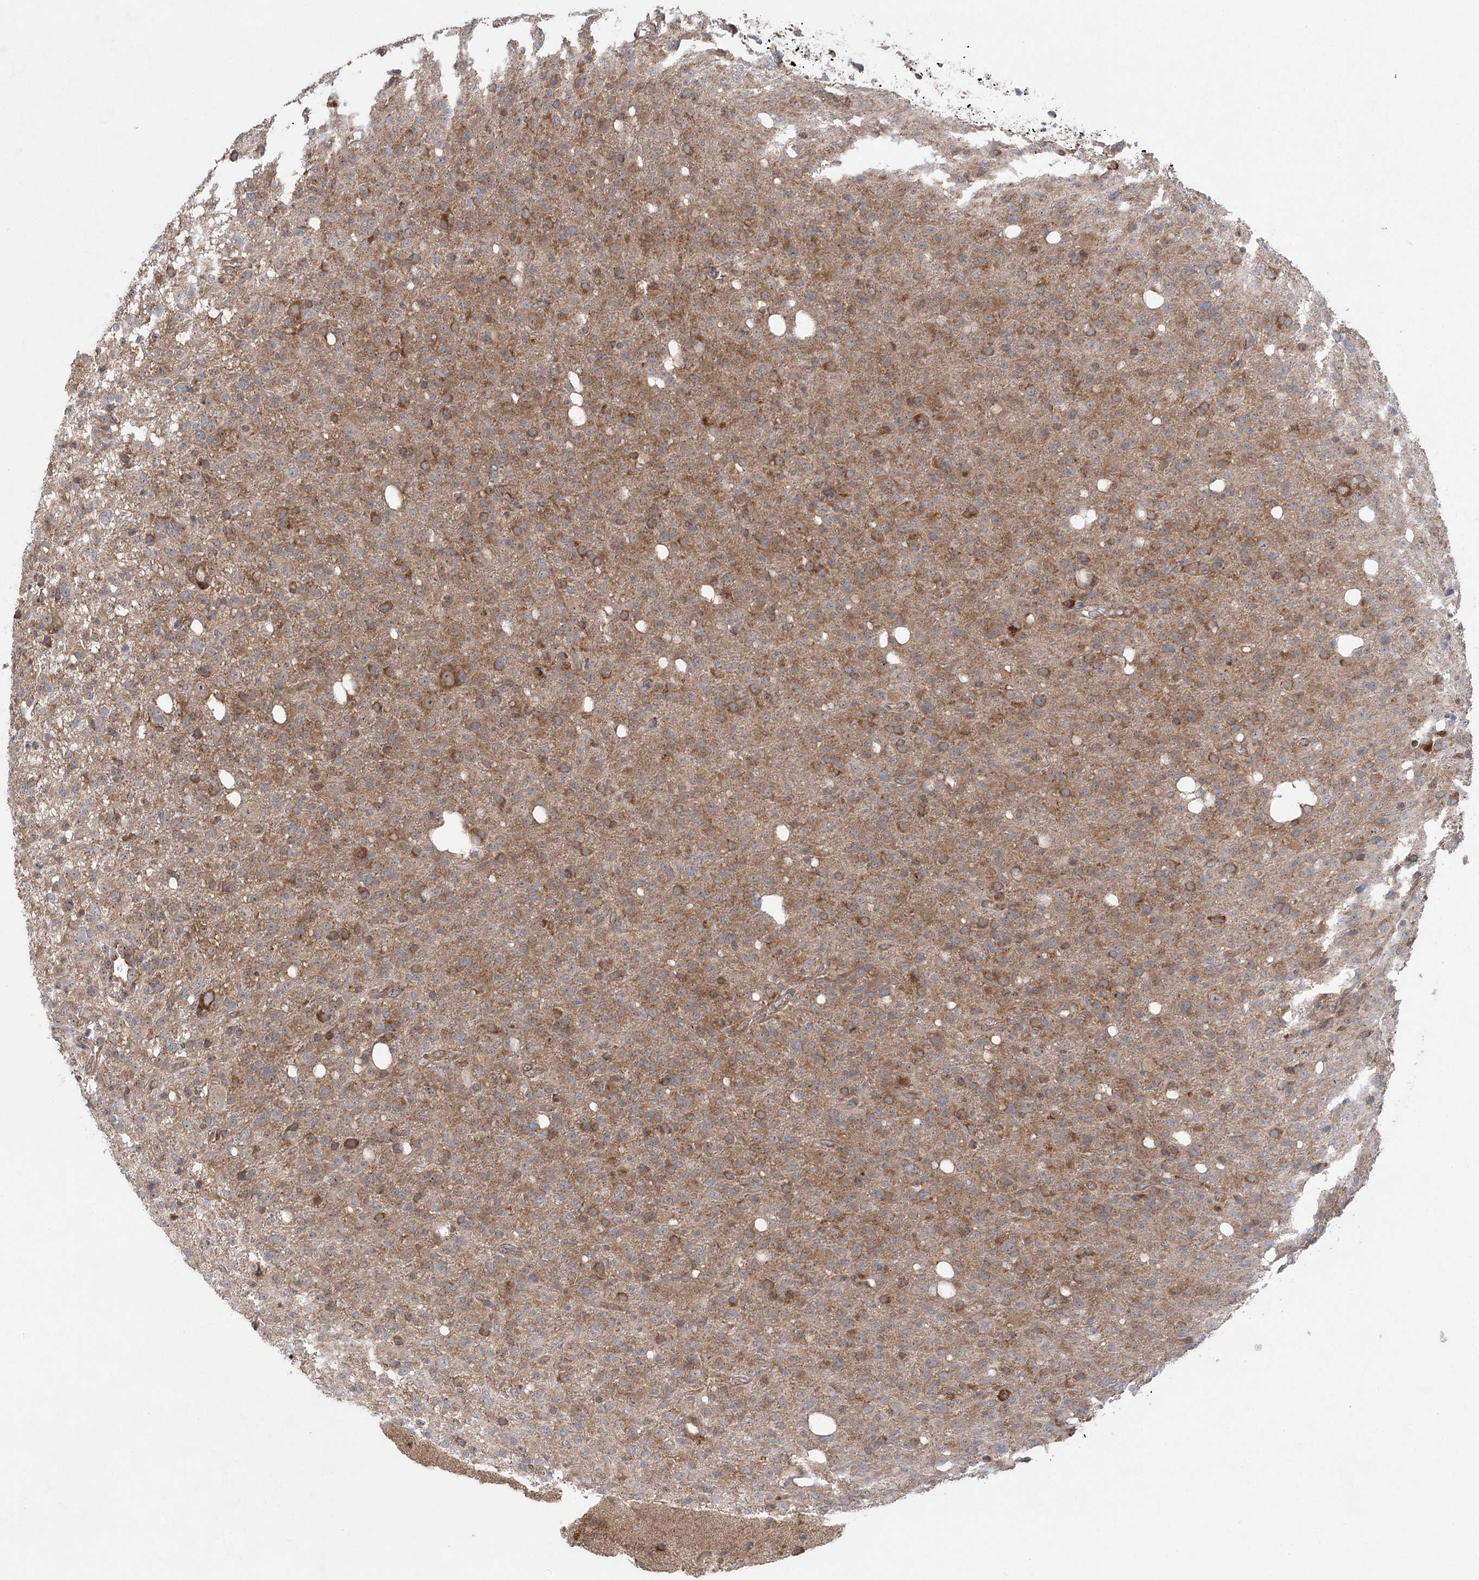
{"staining": {"intensity": "moderate", "quantity": "25%-75%", "location": "cytoplasmic/membranous"}, "tissue": "glioma", "cell_type": "Tumor cells", "image_type": "cancer", "snomed": [{"axis": "morphology", "description": "Glioma, malignant, High grade"}, {"axis": "topography", "description": "Brain"}], "caption": "DAB (3,3'-diaminobenzidine) immunohistochemical staining of human glioma exhibits moderate cytoplasmic/membranous protein staining in approximately 25%-75% of tumor cells. The protein of interest is stained brown, and the nuclei are stained in blue (DAB (3,3'-diaminobenzidine) IHC with brightfield microscopy, high magnification).", "gene": "EIF3A", "patient": {"sex": "female", "age": 57}}